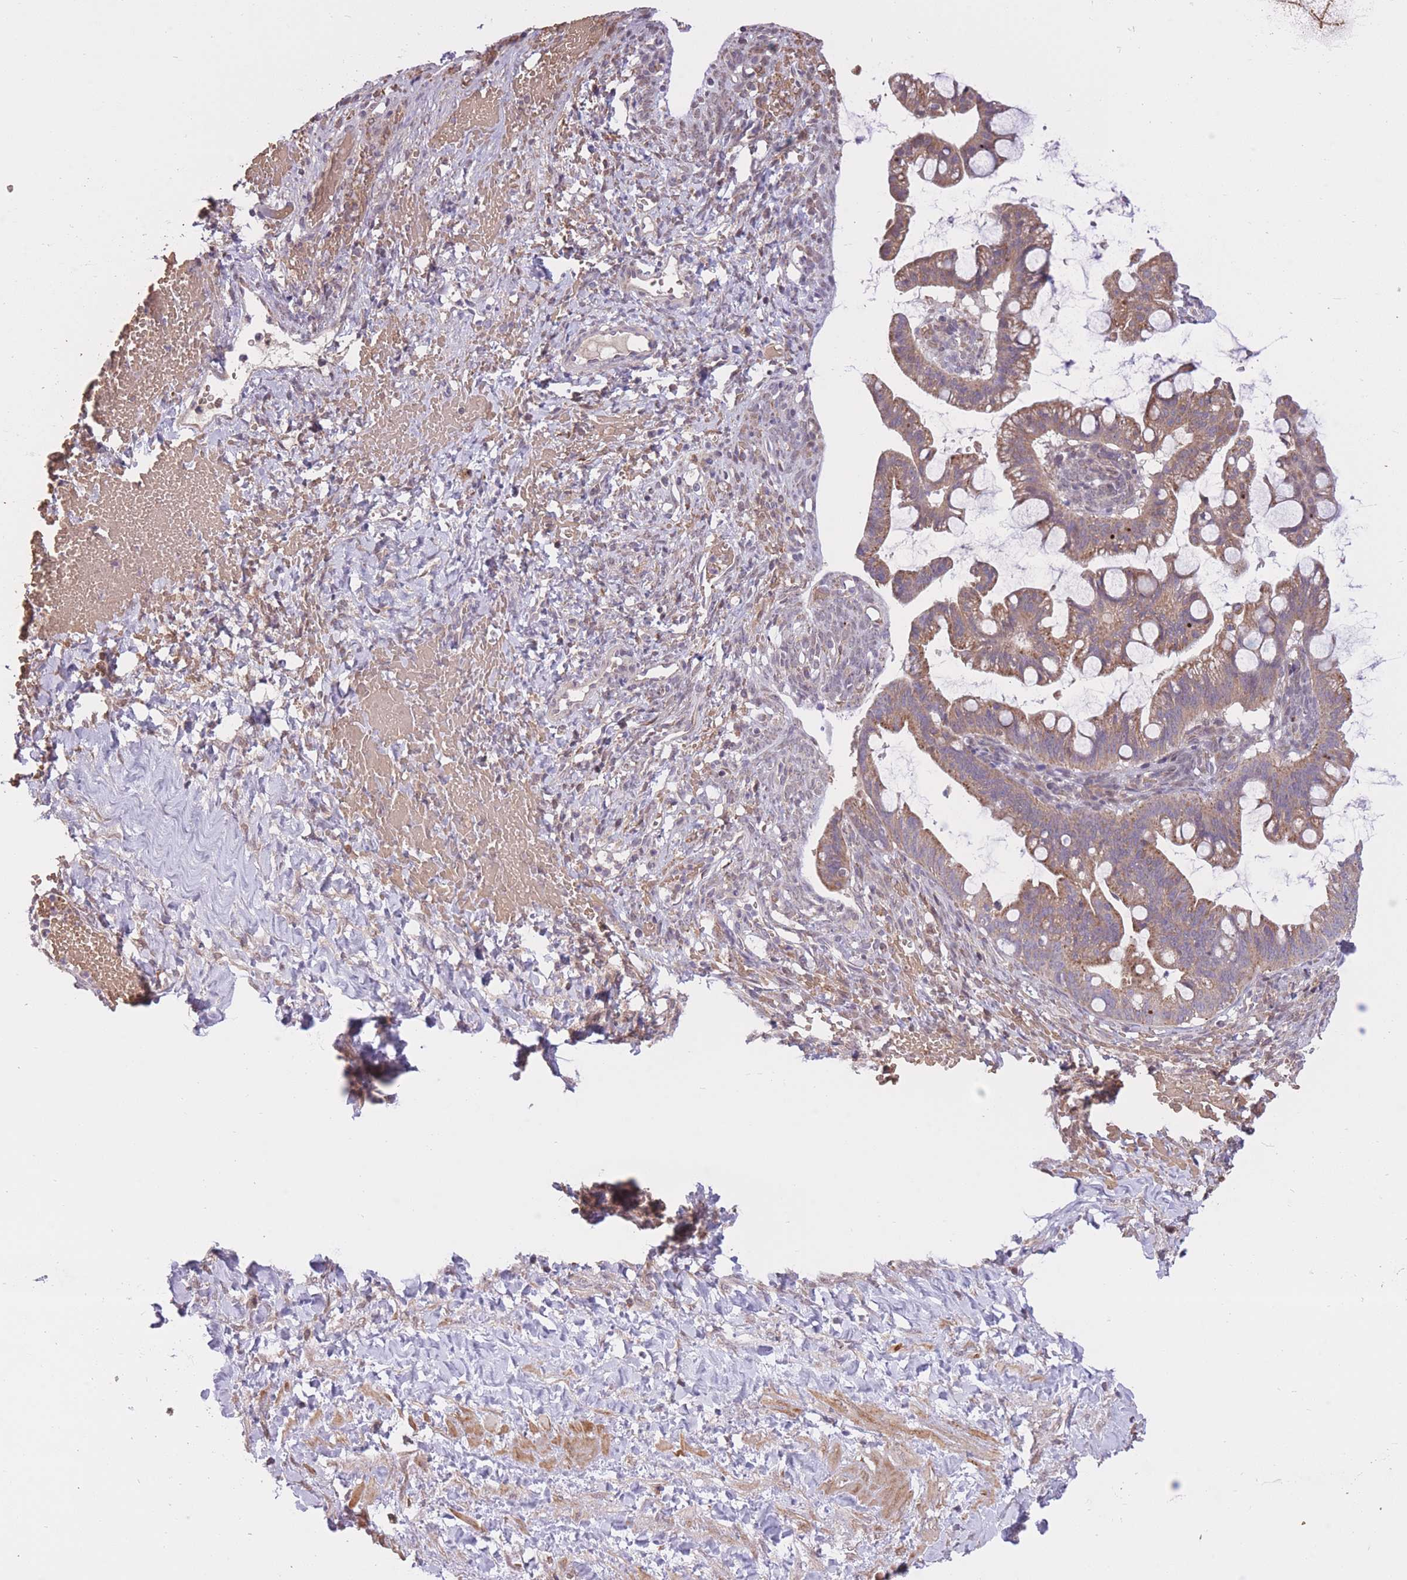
{"staining": {"intensity": "moderate", "quantity": ">75%", "location": "cytoplasmic/membranous"}, "tissue": "ovarian cancer", "cell_type": "Tumor cells", "image_type": "cancer", "snomed": [{"axis": "morphology", "description": "Cystadenocarcinoma, mucinous, NOS"}, {"axis": "topography", "description": "Ovary"}], "caption": "This is an image of immunohistochemistry staining of mucinous cystadenocarcinoma (ovarian), which shows moderate expression in the cytoplasmic/membranous of tumor cells.", "gene": "POLR3F", "patient": {"sex": "female", "age": 73}}